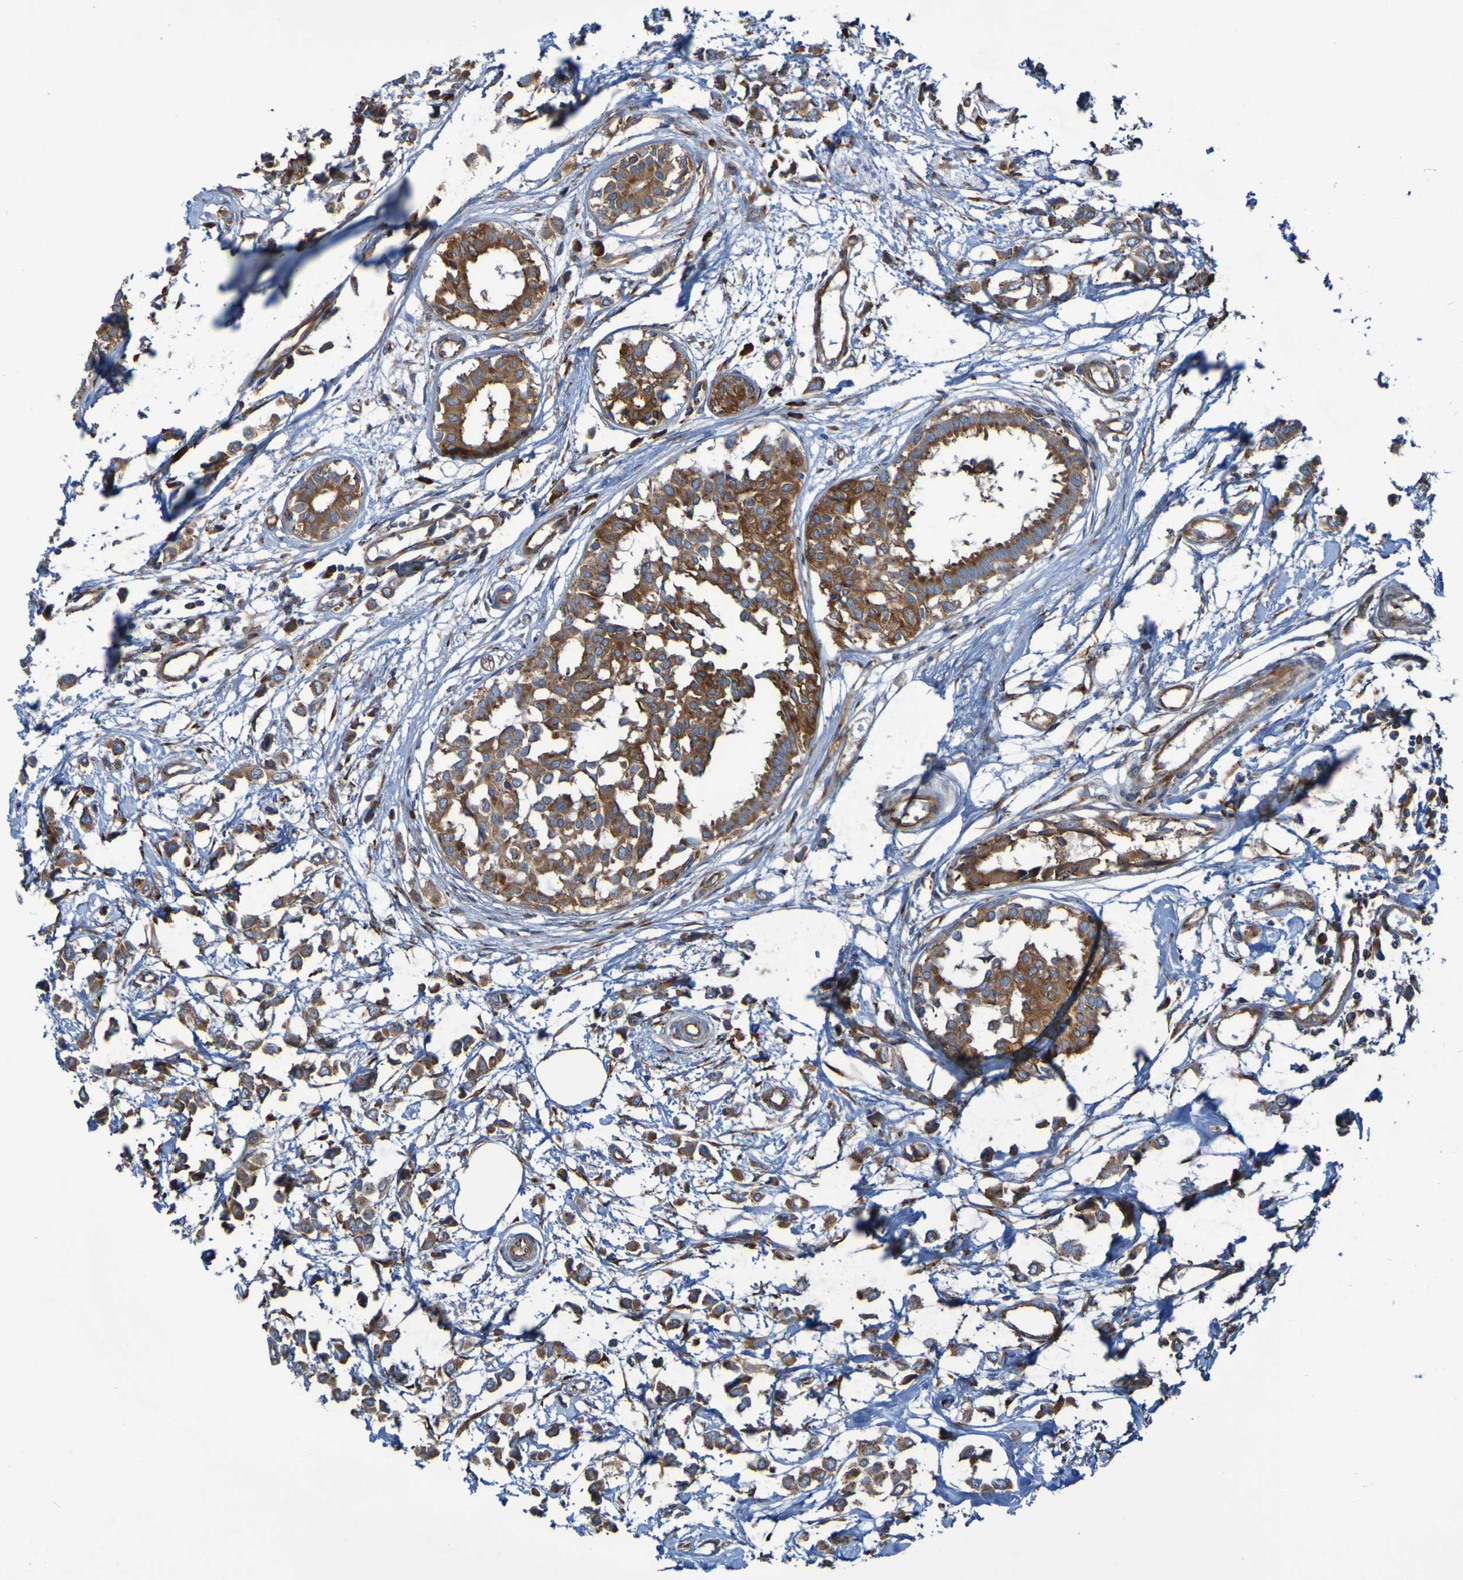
{"staining": {"intensity": "moderate", "quantity": ">75%", "location": "cytoplasmic/membranous"}, "tissue": "breast cancer", "cell_type": "Tumor cells", "image_type": "cancer", "snomed": [{"axis": "morphology", "description": "Lobular carcinoma"}, {"axis": "topography", "description": "Breast"}], "caption": "Immunohistochemistry (IHC) staining of lobular carcinoma (breast), which shows medium levels of moderate cytoplasmic/membranous positivity in about >75% of tumor cells indicating moderate cytoplasmic/membranous protein positivity. The staining was performed using DAB (brown) for protein detection and nuclei were counterstained in hematoxylin (blue).", "gene": "RPL10", "patient": {"sex": "female", "age": 51}}